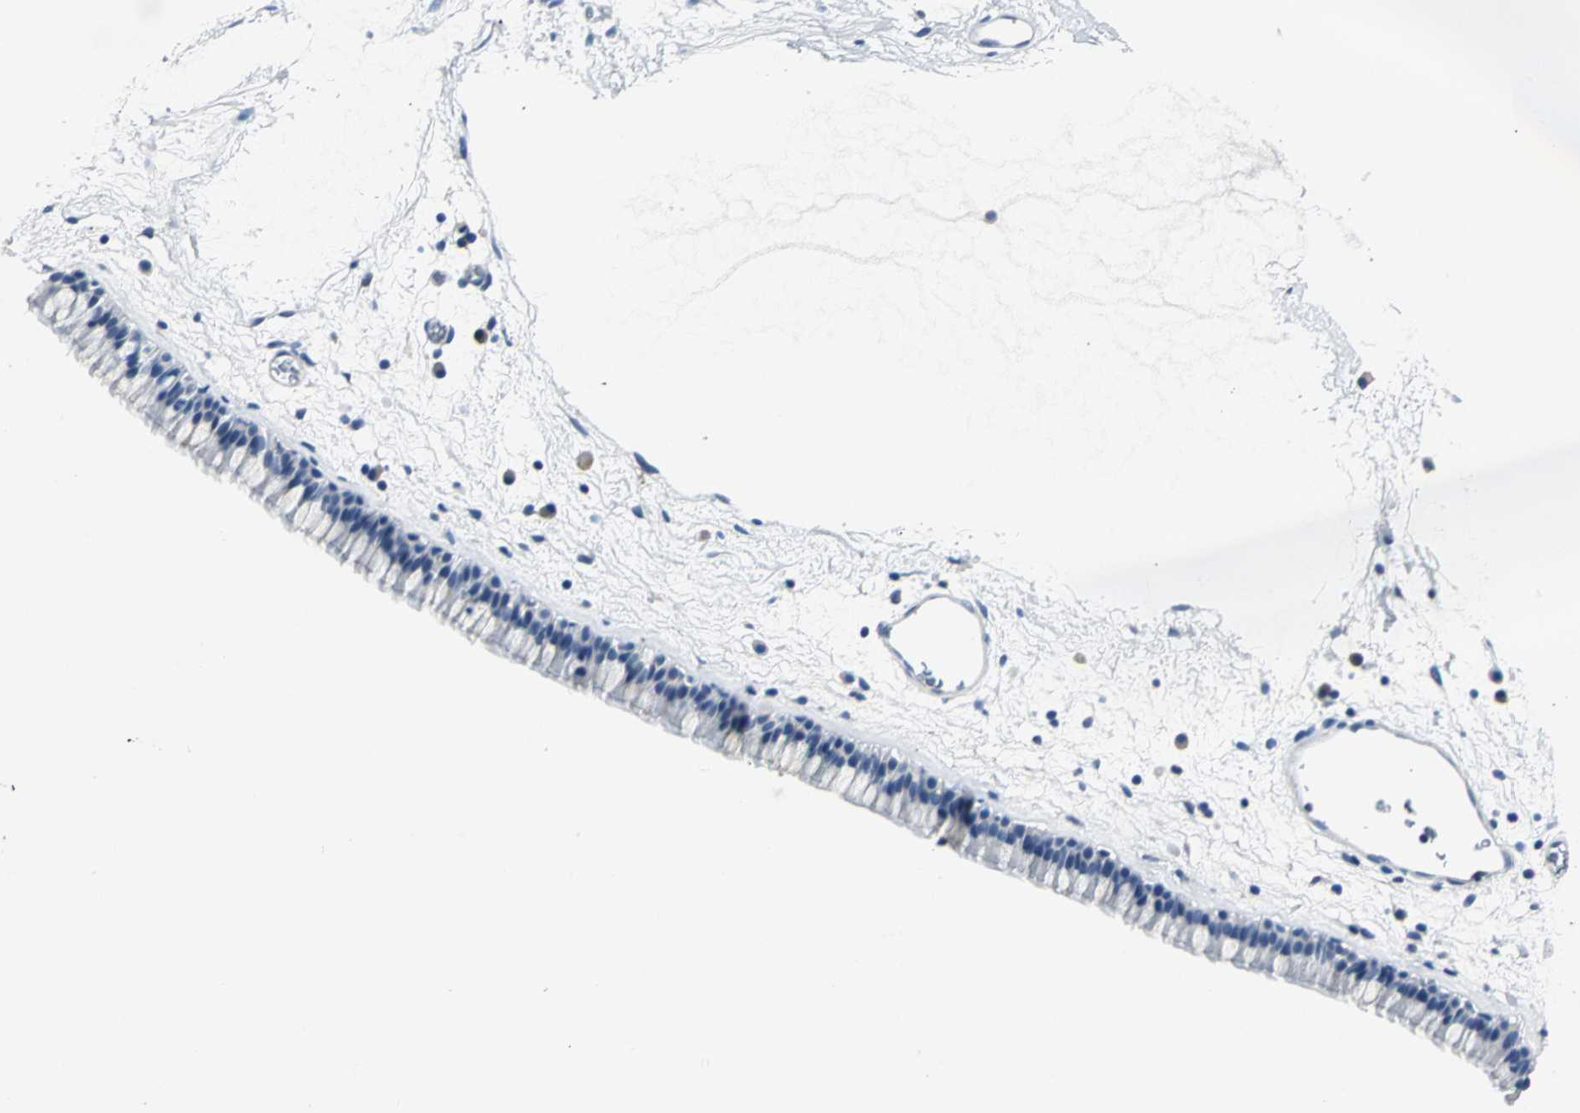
{"staining": {"intensity": "weak", "quantity": "<25%", "location": "cytoplasmic/membranous"}, "tissue": "nasopharynx", "cell_type": "Respiratory epithelial cells", "image_type": "normal", "snomed": [{"axis": "morphology", "description": "Normal tissue, NOS"}, {"axis": "morphology", "description": "Inflammation, NOS"}, {"axis": "topography", "description": "Nasopharynx"}], "caption": "This image is of benign nasopharynx stained with immunohistochemistry (IHC) to label a protein in brown with the nuclei are counter-stained blue. There is no staining in respiratory epithelial cells. (IHC, brightfield microscopy, high magnification).", "gene": "RIPOR1", "patient": {"sex": "male", "age": 48}}